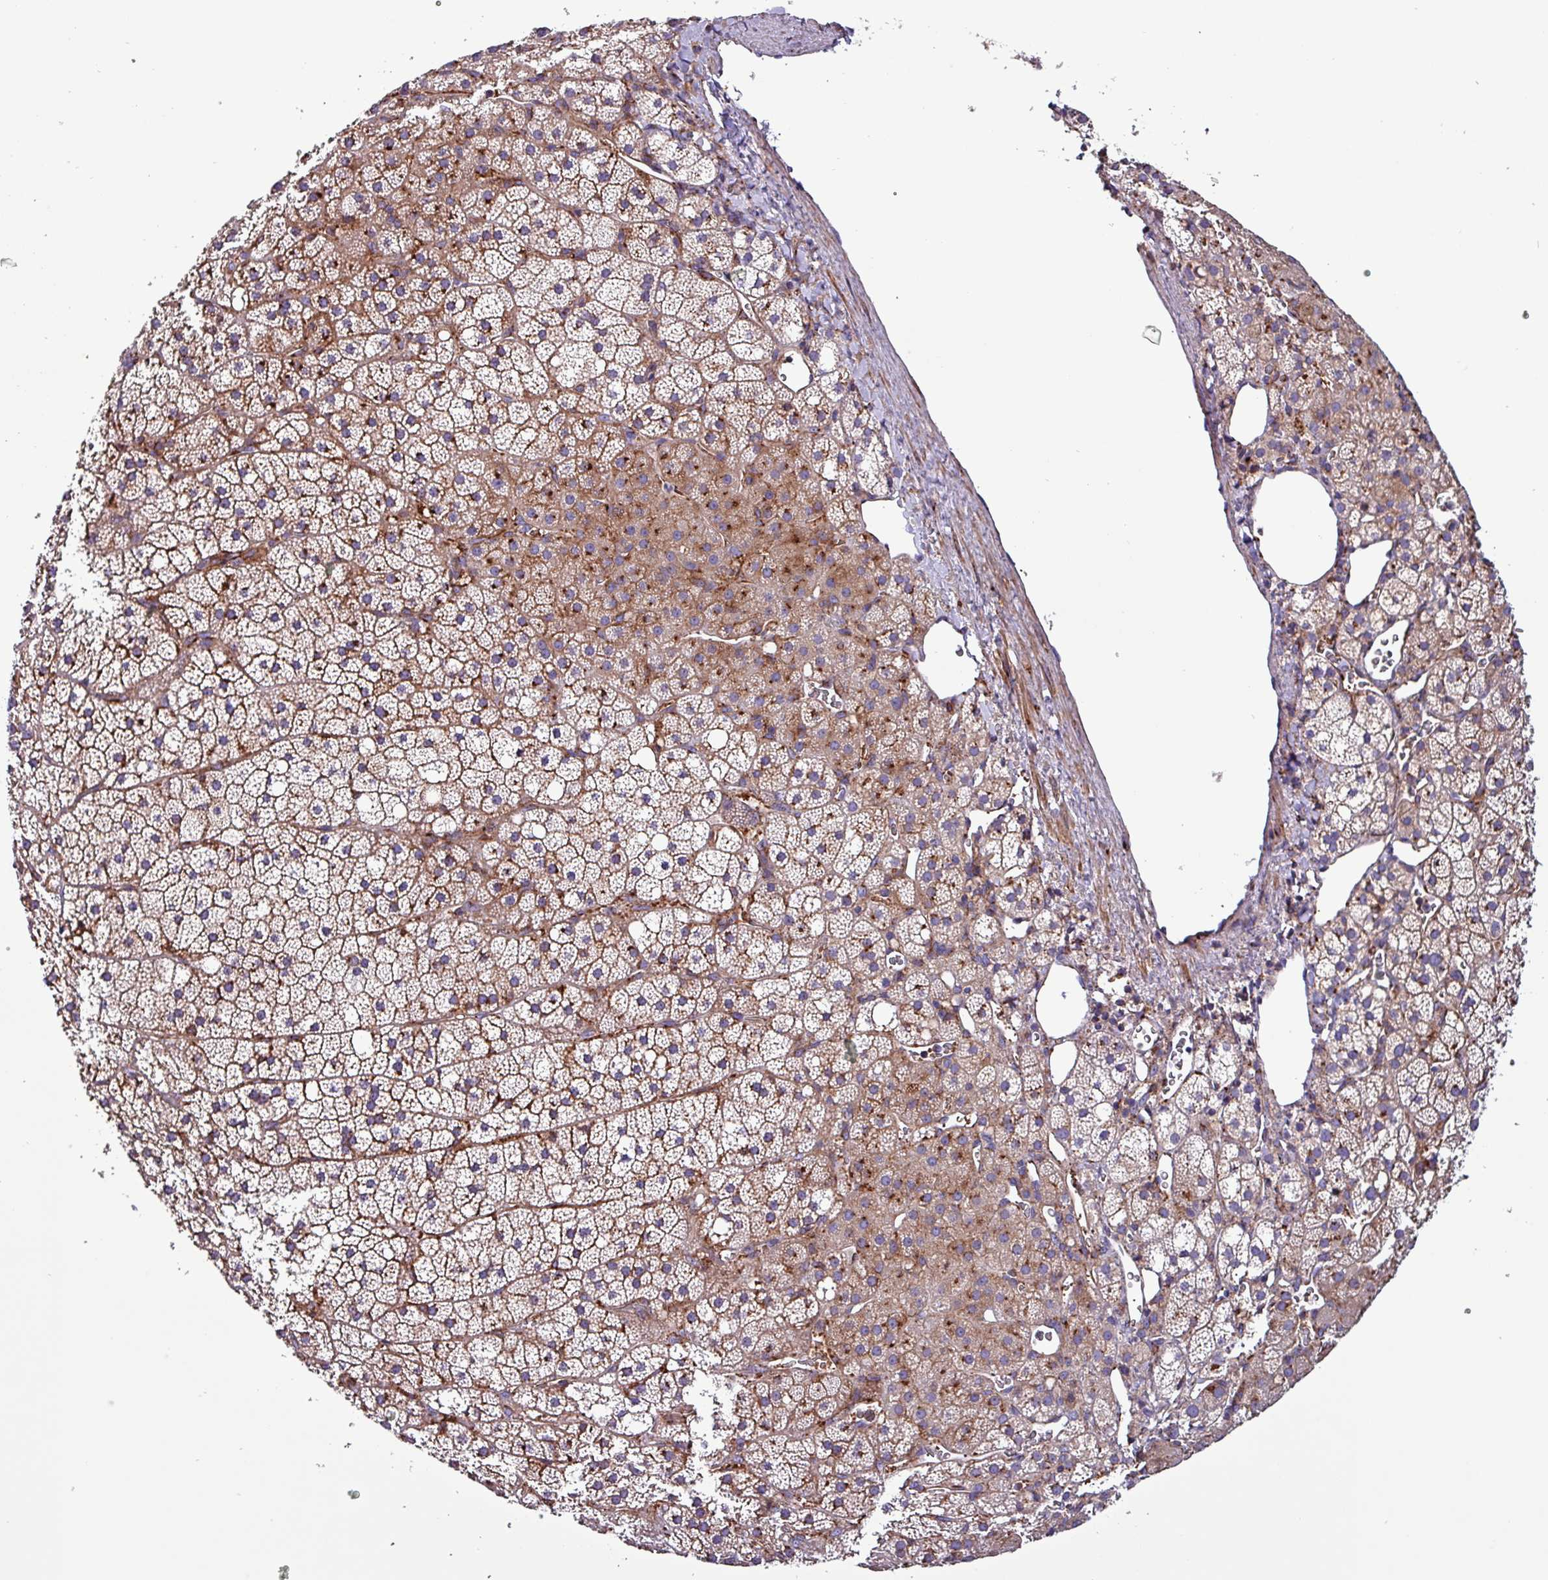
{"staining": {"intensity": "moderate", "quantity": "25%-75%", "location": "cytoplasmic/membranous"}, "tissue": "adrenal gland", "cell_type": "Glandular cells", "image_type": "normal", "snomed": [{"axis": "morphology", "description": "Normal tissue, NOS"}, {"axis": "topography", "description": "Adrenal gland"}], "caption": "A photomicrograph of human adrenal gland stained for a protein demonstrates moderate cytoplasmic/membranous brown staining in glandular cells. Immunohistochemistry (ihc) stains the protein of interest in brown and the nuclei are stained blue.", "gene": "VAMP4", "patient": {"sex": "male", "age": 53}}